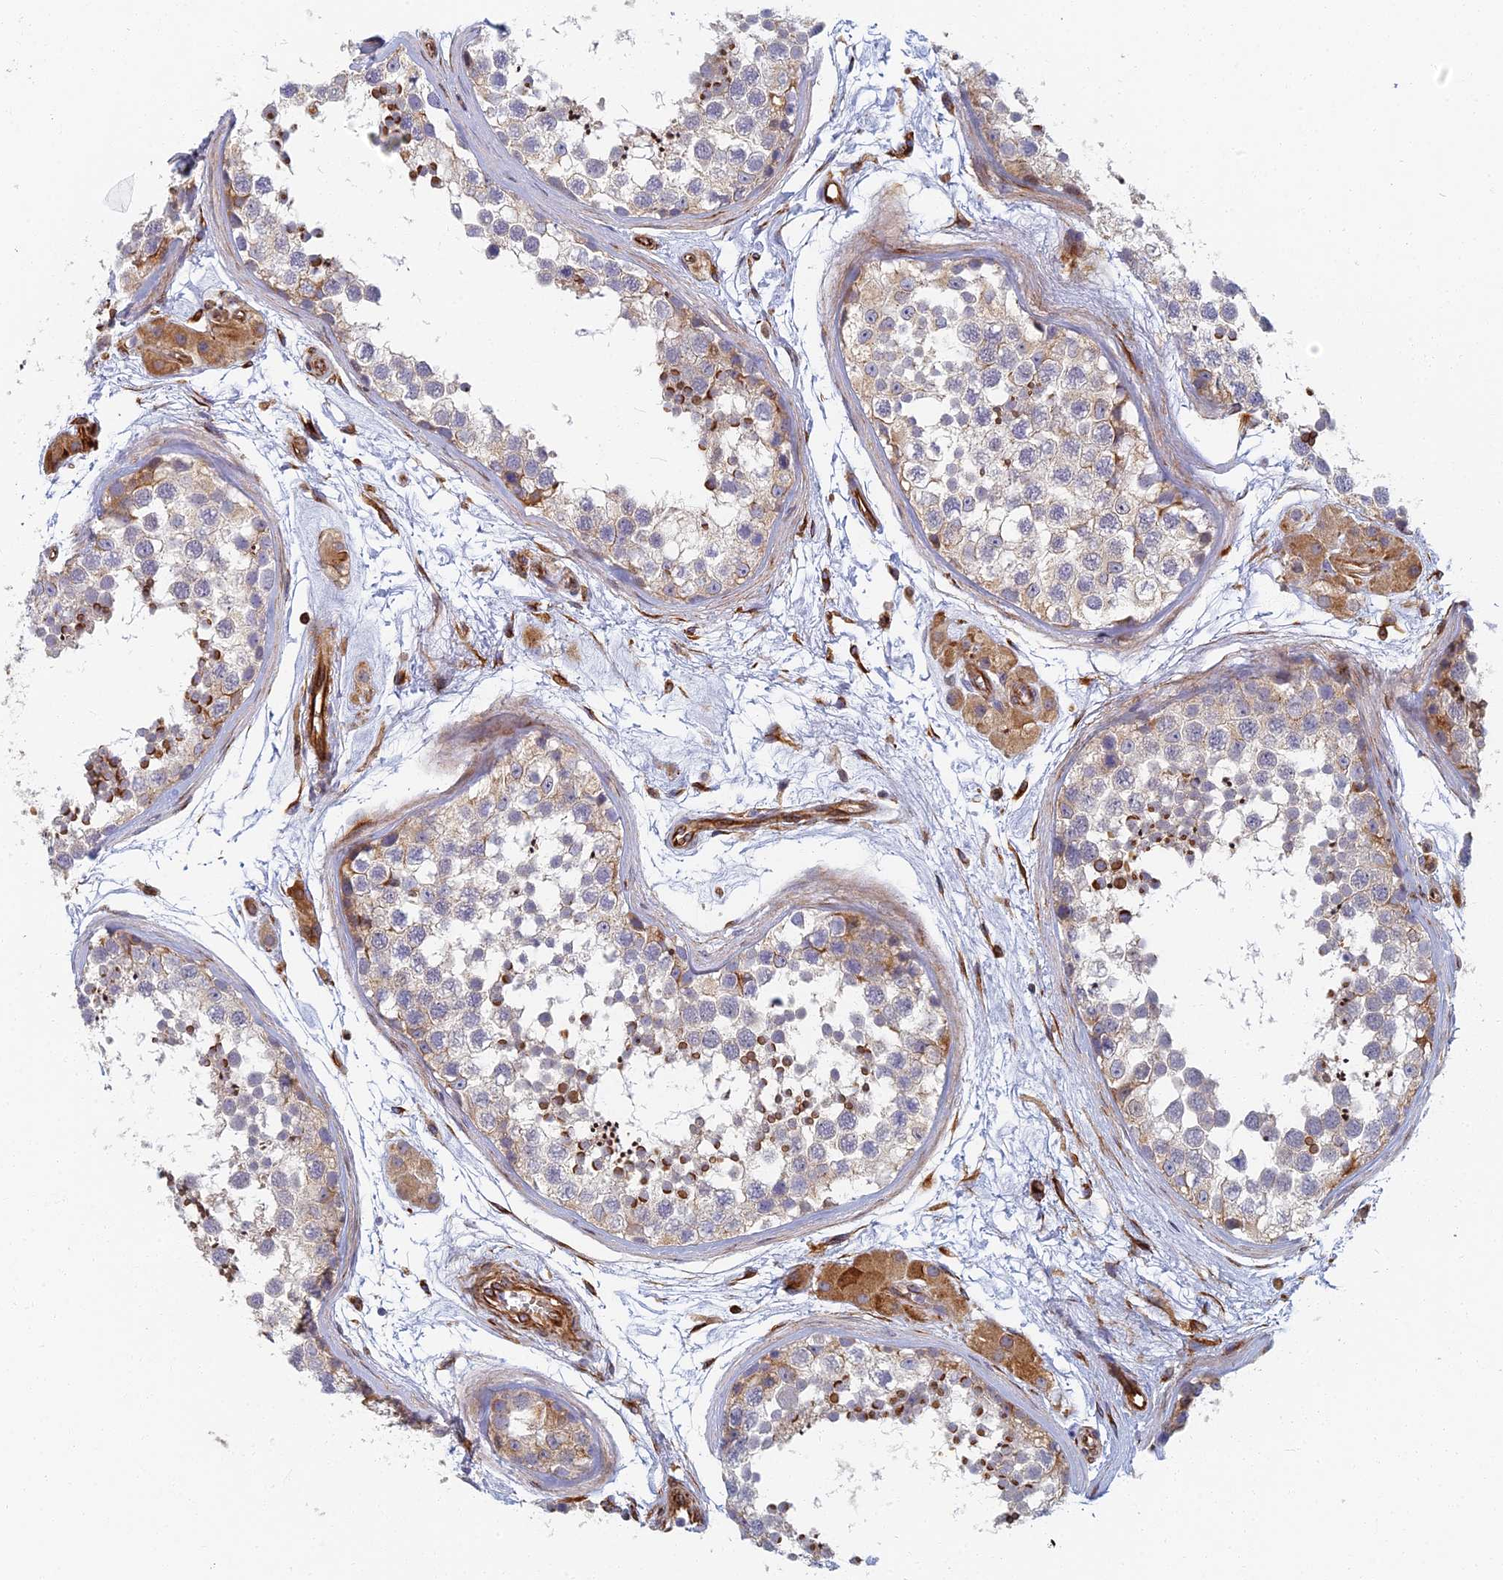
{"staining": {"intensity": "moderate", "quantity": "<25%", "location": "cytoplasmic/membranous"}, "tissue": "testis", "cell_type": "Cells in seminiferous ducts", "image_type": "normal", "snomed": [{"axis": "morphology", "description": "Normal tissue, NOS"}, {"axis": "topography", "description": "Testis"}], "caption": "DAB immunohistochemical staining of benign testis shows moderate cytoplasmic/membranous protein staining in approximately <25% of cells in seminiferous ducts. (IHC, brightfield microscopy, high magnification).", "gene": "ABCB10", "patient": {"sex": "male", "age": 56}}